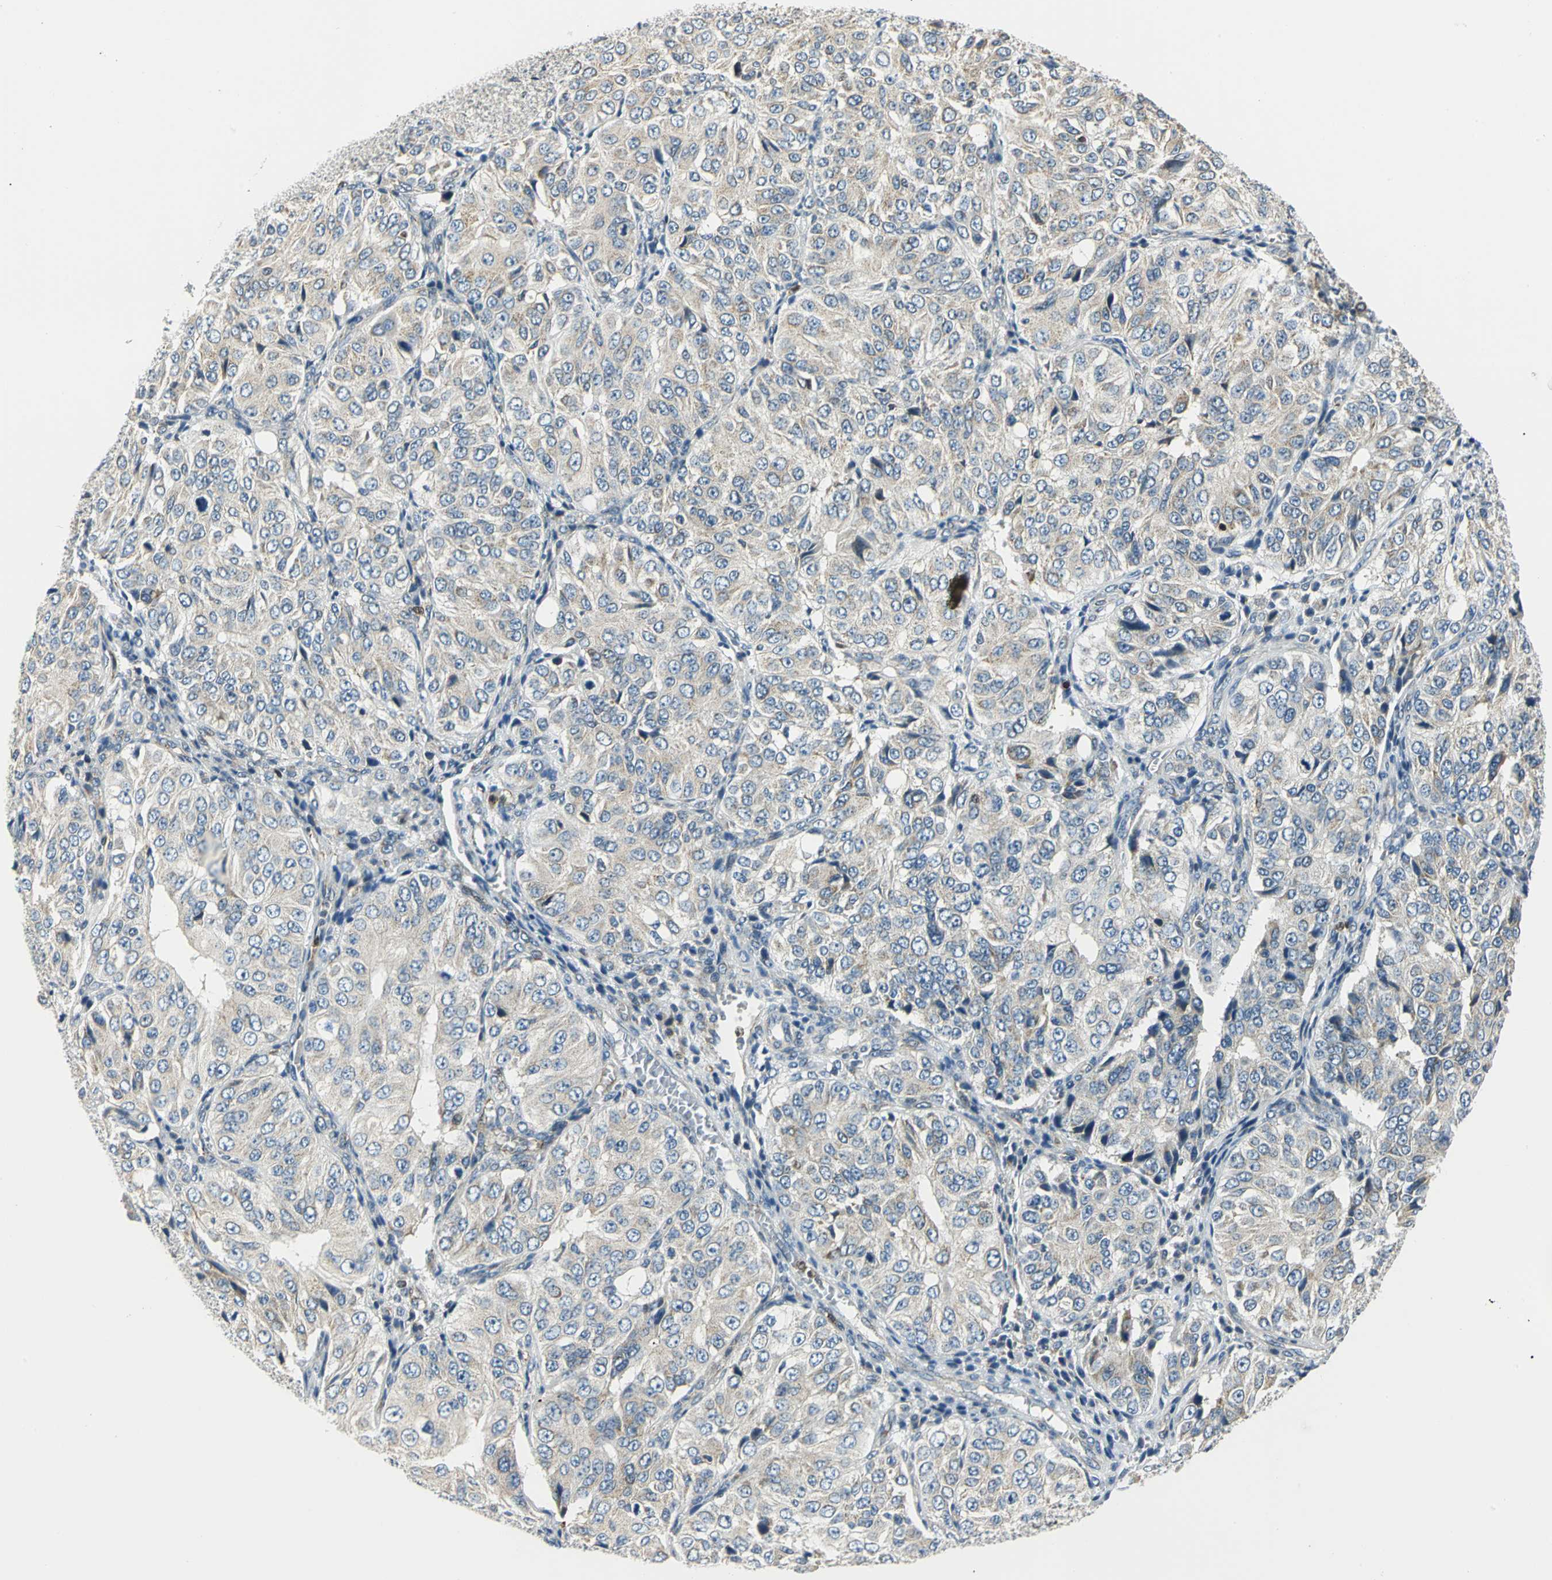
{"staining": {"intensity": "weak", "quantity": "<25%", "location": "cytoplasmic/membranous"}, "tissue": "ovarian cancer", "cell_type": "Tumor cells", "image_type": "cancer", "snomed": [{"axis": "morphology", "description": "Carcinoma, endometroid"}, {"axis": "topography", "description": "Ovary"}], "caption": "The immunohistochemistry (IHC) photomicrograph has no significant positivity in tumor cells of ovarian cancer tissue.", "gene": "USP40", "patient": {"sex": "female", "age": 51}}